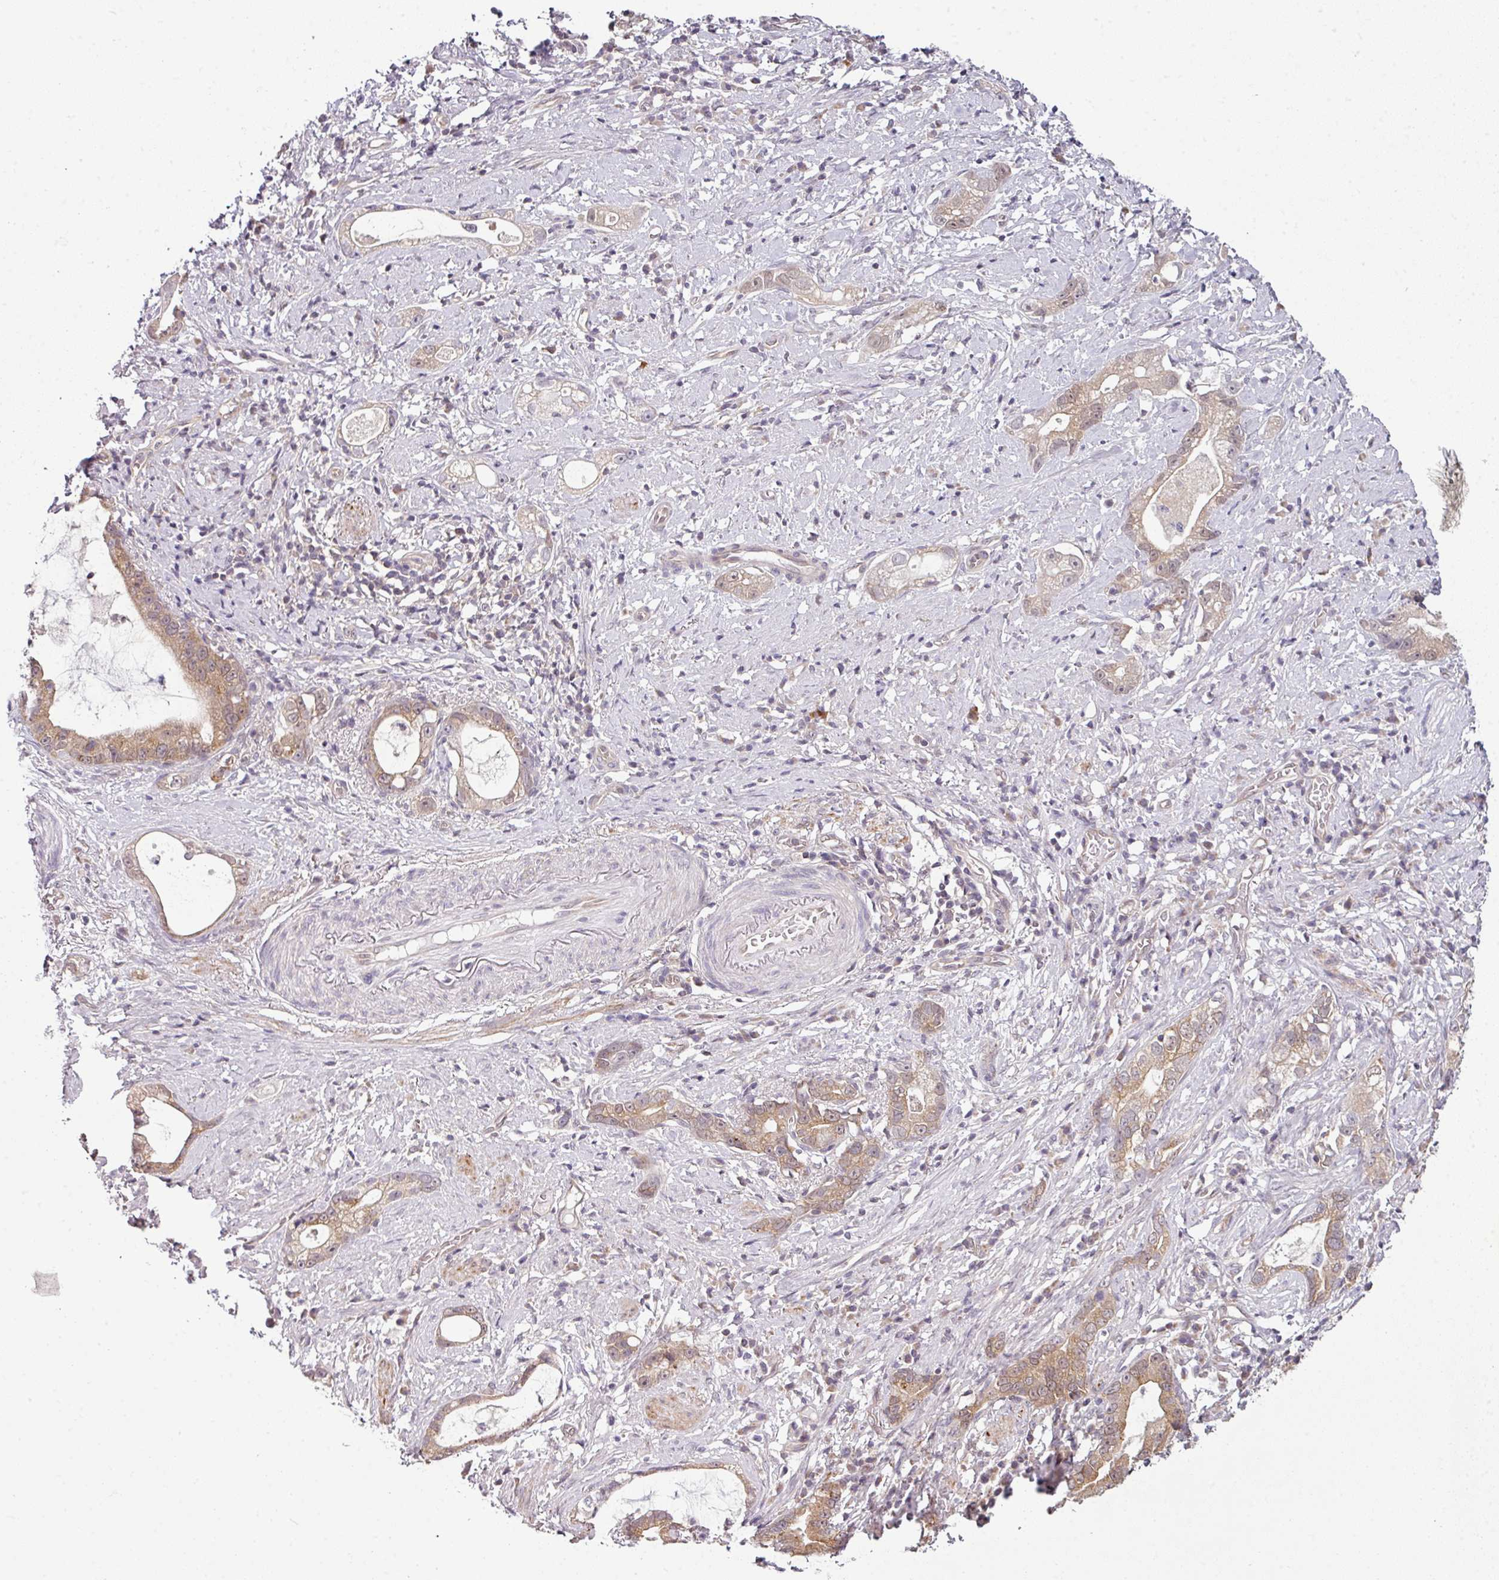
{"staining": {"intensity": "moderate", "quantity": ">75%", "location": "cytoplasmic/membranous"}, "tissue": "stomach cancer", "cell_type": "Tumor cells", "image_type": "cancer", "snomed": [{"axis": "morphology", "description": "Adenocarcinoma, NOS"}, {"axis": "topography", "description": "Stomach"}], "caption": "This histopathology image reveals stomach cancer stained with immunohistochemistry to label a protein in brown. The cytoplasmic/membranous of tumor cells show moderate positivity for the protein. Nuclei are counter-stained blue.", "gene": "DERPC", "patient": {"sex": "male", "age": 55}}